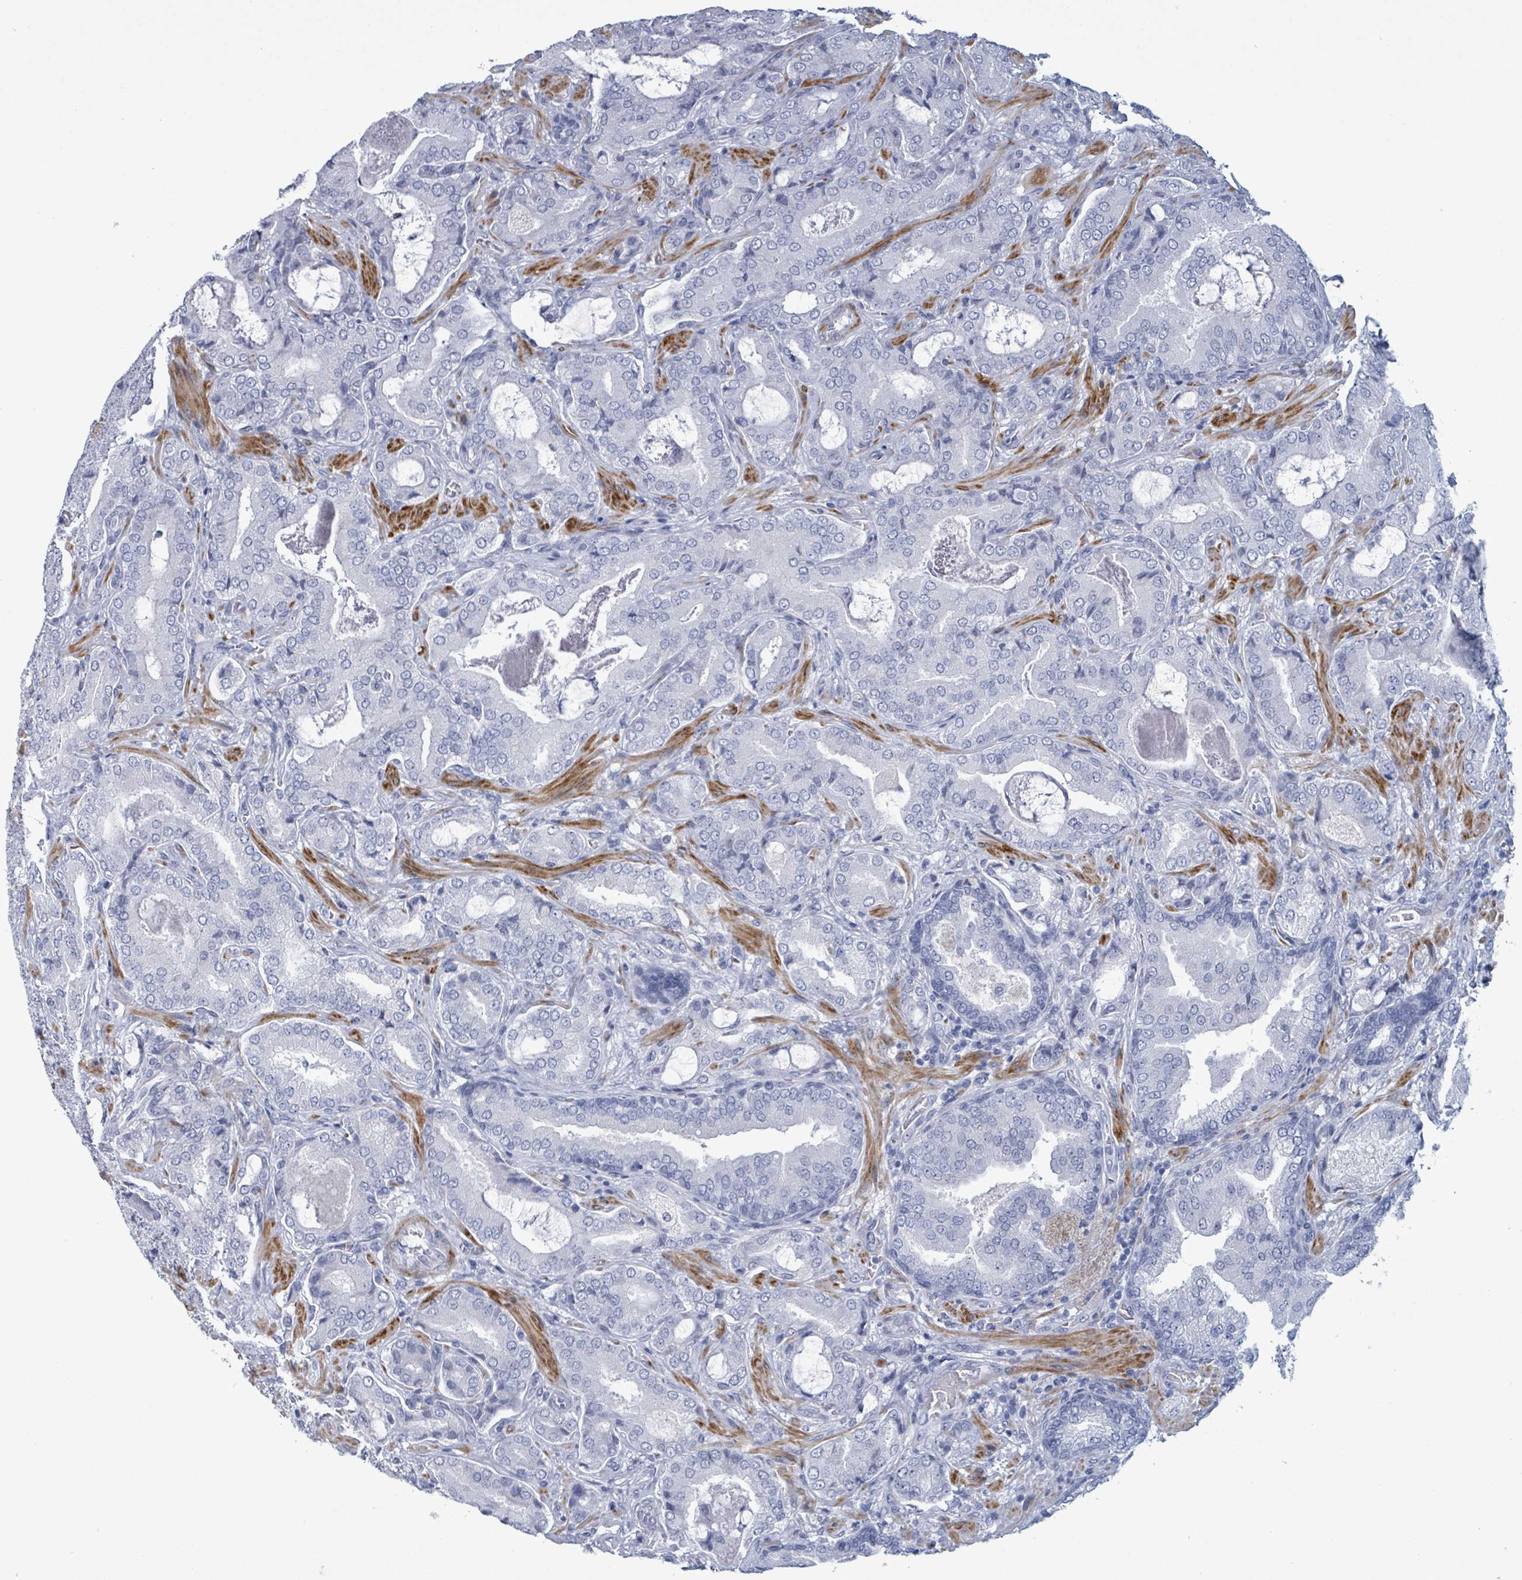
{"staining": {"intensity": "negative", "quantity": "none", "location": "none"}, "tissue": "prostate cancer", "cell_type": "Tumor cells", "image_type": "cancer", "snomed": [{"axis": "morphology", "description": "Adenocarcinoma, High grade"}, {"axis": "topography", "description": "Prostate"}], "caption": "High power microscopy photomicrograph of an immunohistochemistry (IHC) micrograph of prostate cancer, revealing no significant expression in tumor cells.", "gene": "ZNF771", "patient": {"sex": "male", "age": 68}}